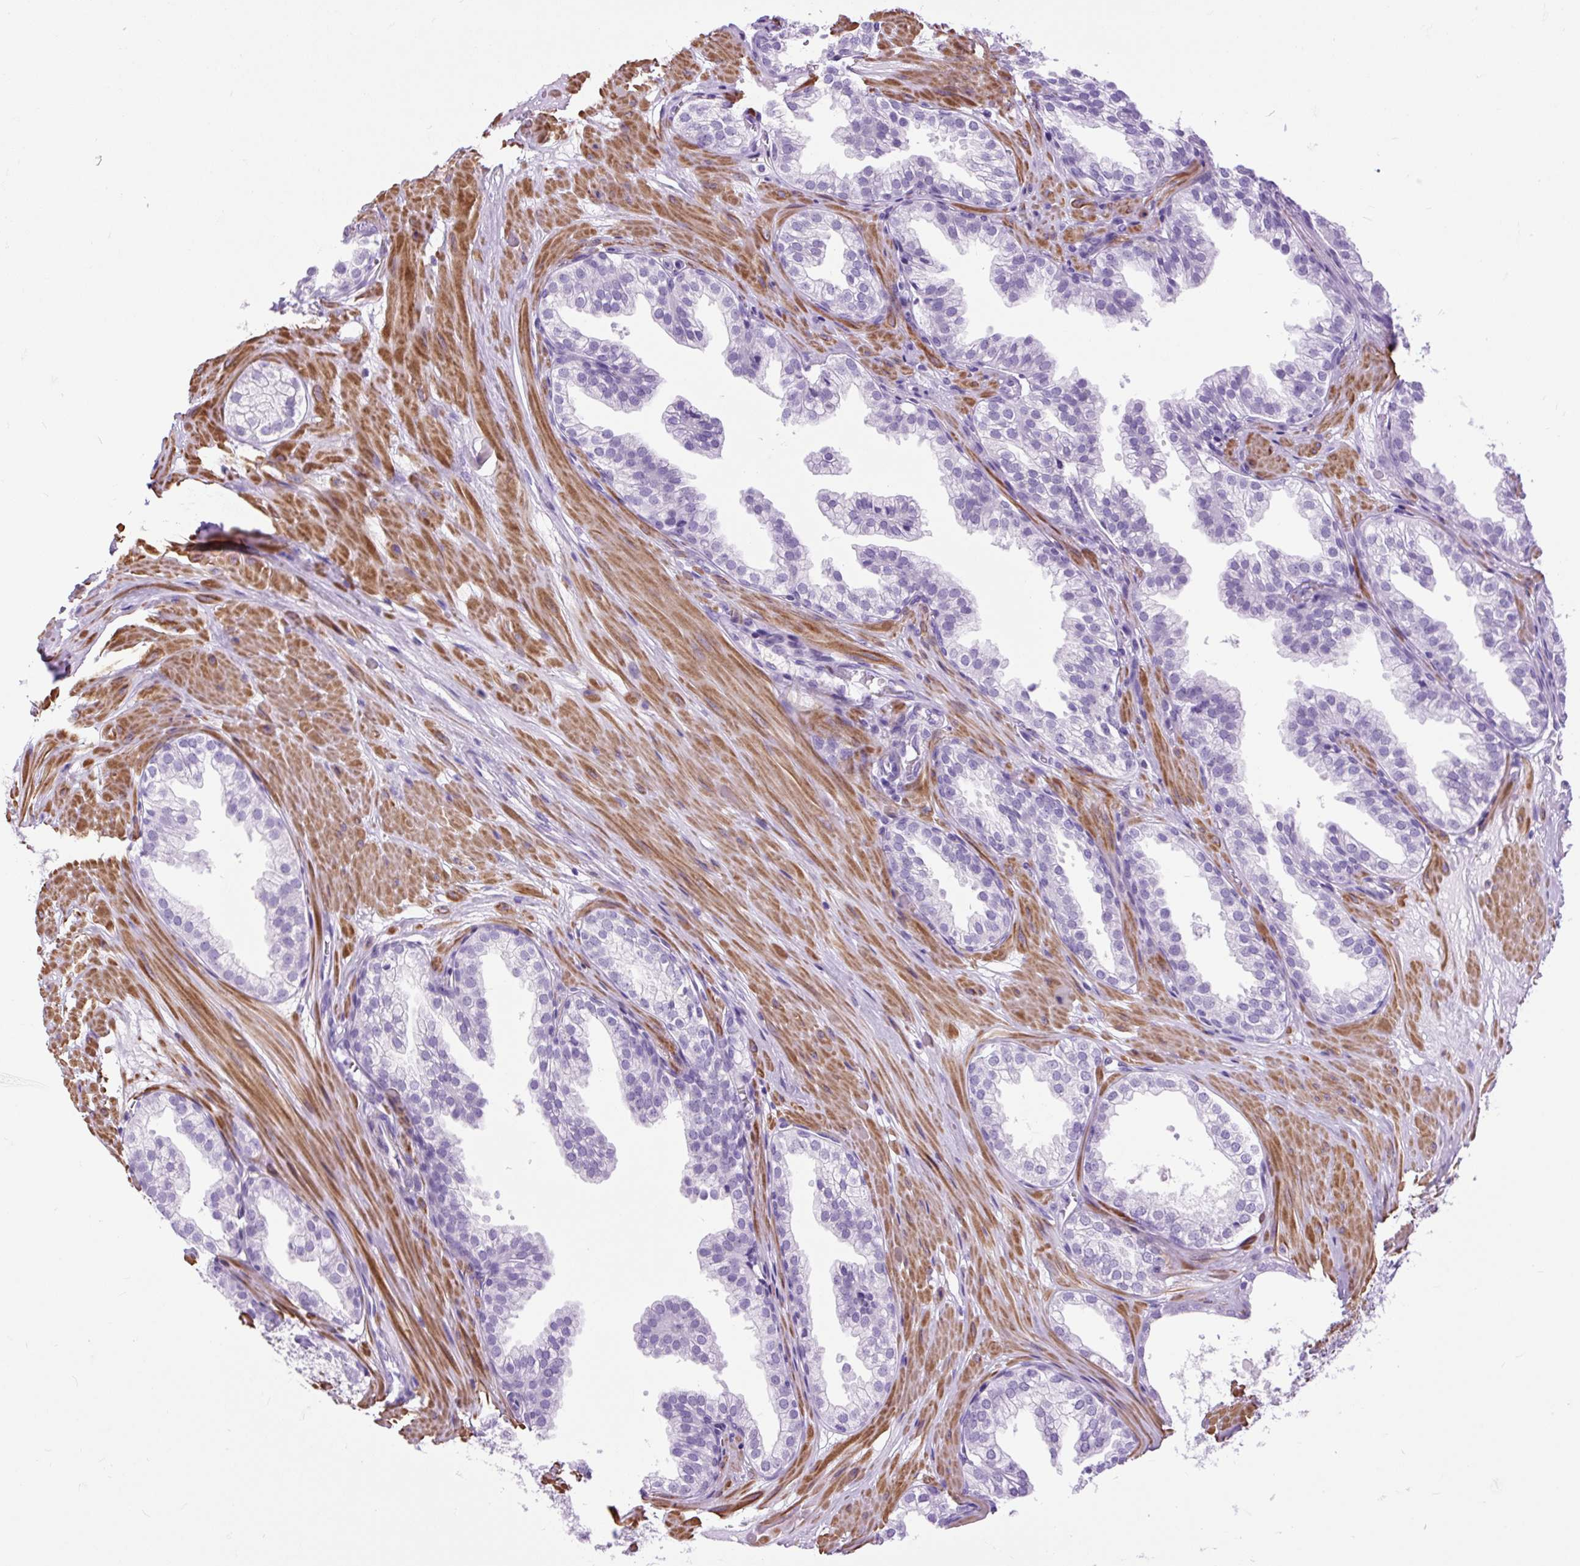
{"staining": {"intensity": "negative", "quantity": "none", "location": "none"}, "tissue": "prostate", "cell_type": "Glandular cells", "image_type": "normal", "snomed": [{"axis": "morphology", "description": "Normal tissue, NOS"}, {"axis": "topography", "description": "Prostate"}, {"axis": "topography", "description": "Peripheral nerve tissue"}], "caption": "The immunohistochemistry micrograph has no significant expression in glandular cells of prostate.", "gene": "DPP6", "patient": {"sex": "male", "age": 55}}